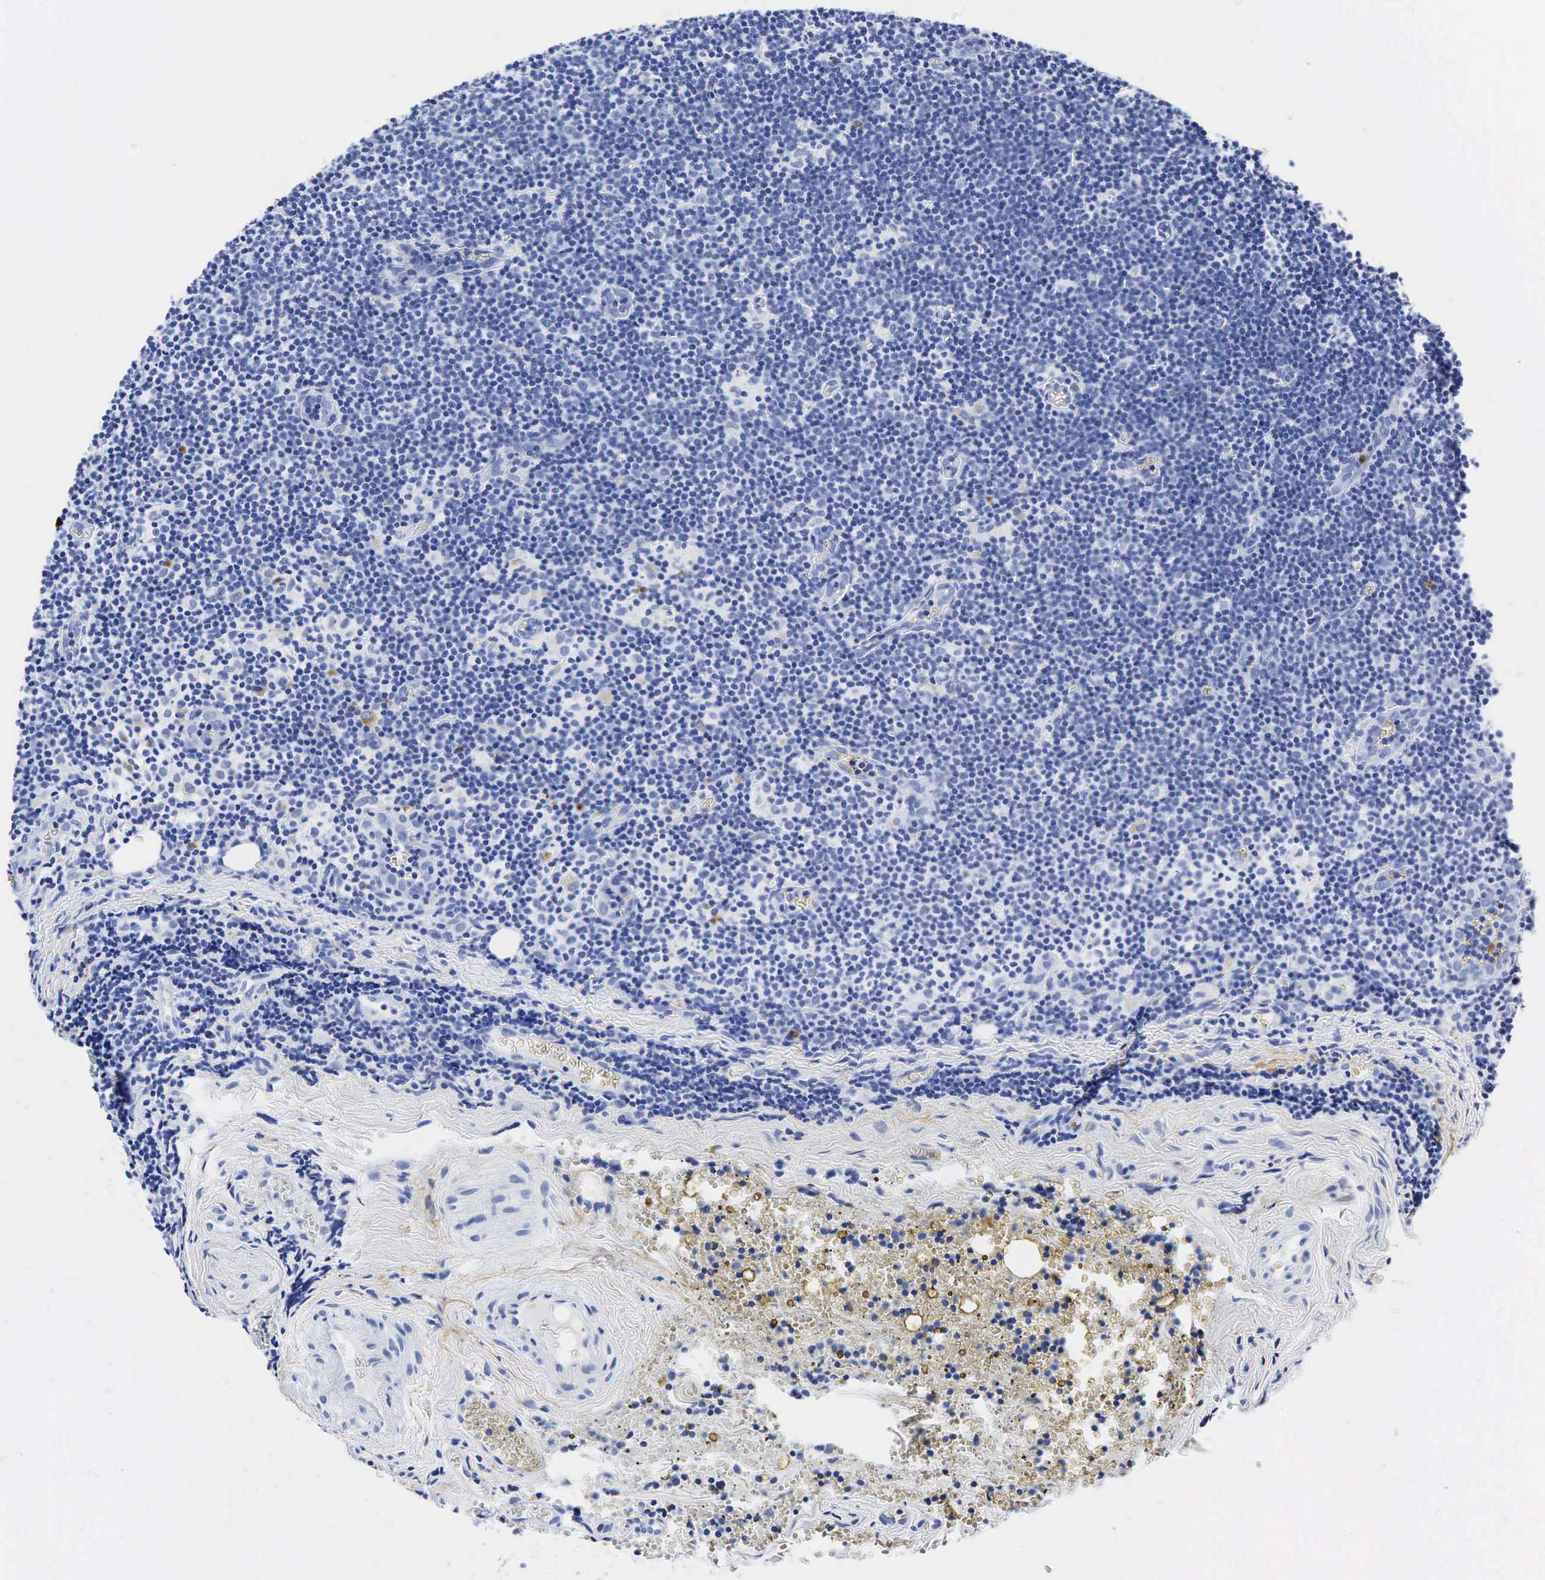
{"staining": {"intensity": "negative", "quantity": "none", "location": "none"}, "tissue": "lymphoma", "cell_type": "Tumor cells", "image_type": "cancer", "snomed": [{"axis": "morphology", "description": "Malignant lymphoma, non-Hodgkin's type, Low grade"}, {"axis": "topography", "description": "Lymph node"}], "caption": "DAB (3,3'-diaminobenzidine) immunohistochemical staining of human lymphoma demonstrates no significant expression in tumor cells.", "gene": "LYZ", "patient": {"sex": "male", "age": 57}}